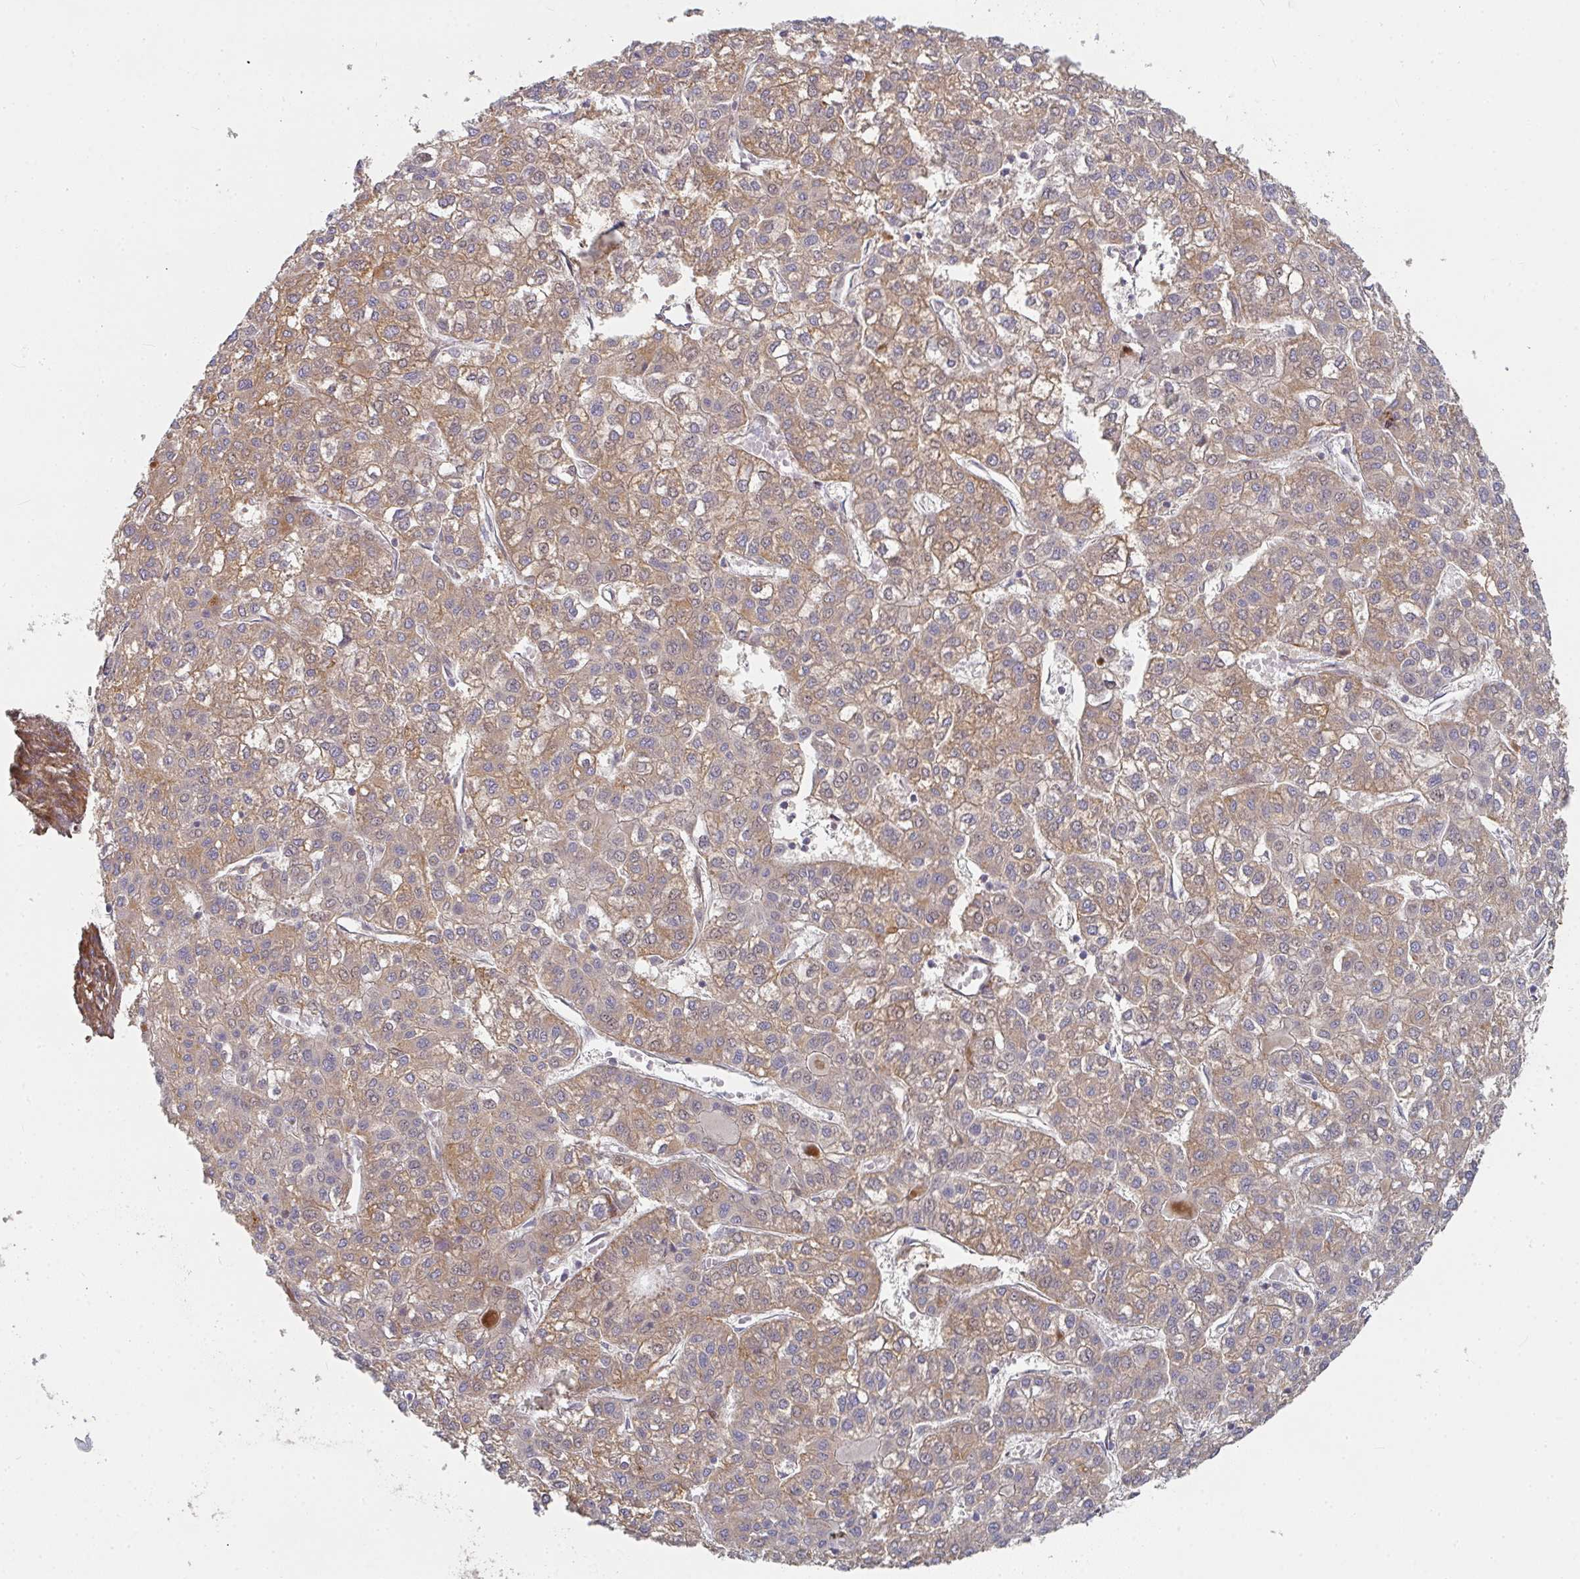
{"staining": {"intensity": "moderate", "quantity": ">75%", "location": "cytoplasmic/membranous,nuclear"}, "tissue": "liver cancer", "cell_type": "Tumor cells", "image_type": "cancer", "snomed": [{"axis": "morphology", "description": "Carcinoma, Hepatocellular, NOS"}, {"axis": "topography", "description": "Liver"}], "caption": "Tumor cells demonstrate medium levels of moderate cytoplasmic/membranous and nuclear expression in approximately >75% of cells in liver cancer (hepatocellular carcinoma).", "gene": "RHEBL1", "patient": {"sex": "female", "age": 43}}